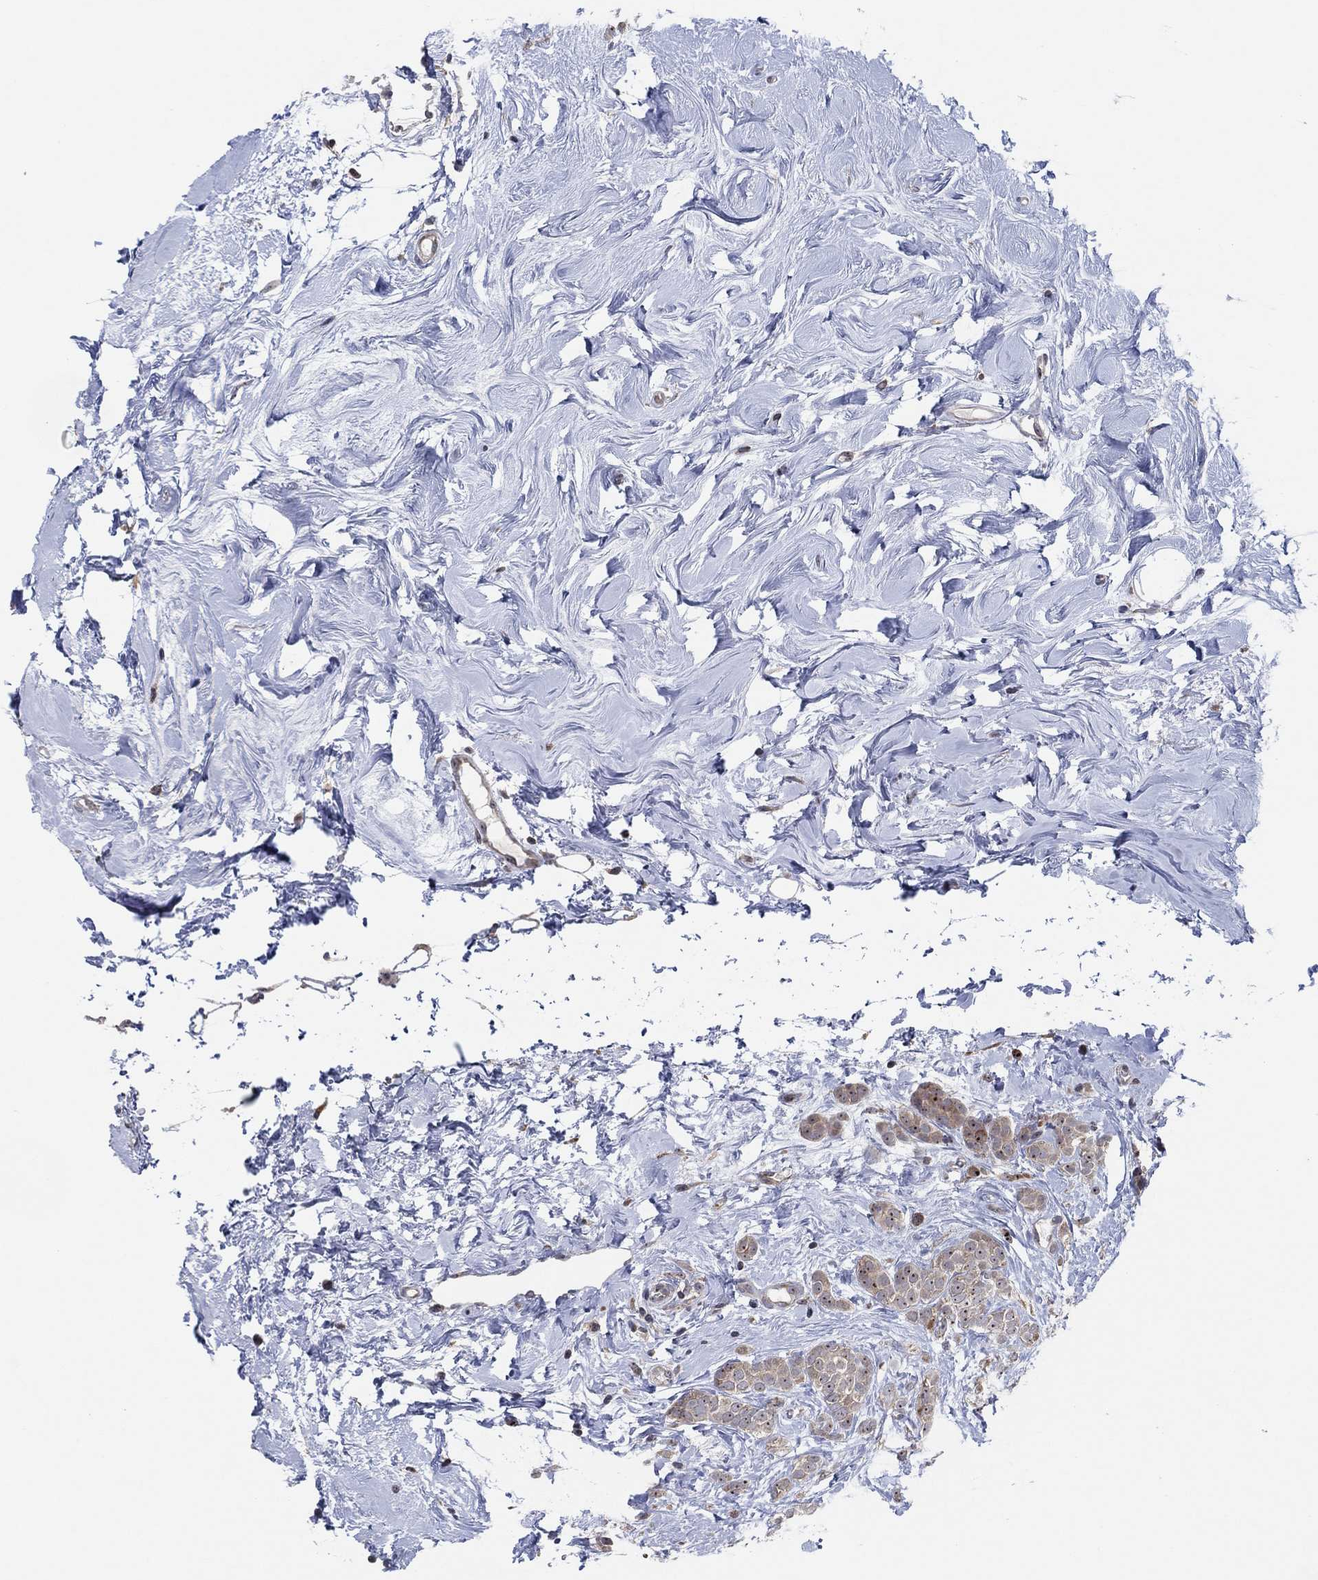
{"staining": {"intensity": "negative", "quantity": "none", "location": "none"}, "tissue": "breast cancer", "cell_type": "Tumor cells", "image_type": "cancer", "snomed": [{"axis": "morphology", "description": "Lobular carcinoma"}, {"axis": "topography", "description": "Breast"}], "caption": "Human breast lobular carcinoma stained for a protein using immunohistochemistry shows no expression in tumor cells.", "gene": "FAM104A", "patient": {"sex": "female", "age": 49}}